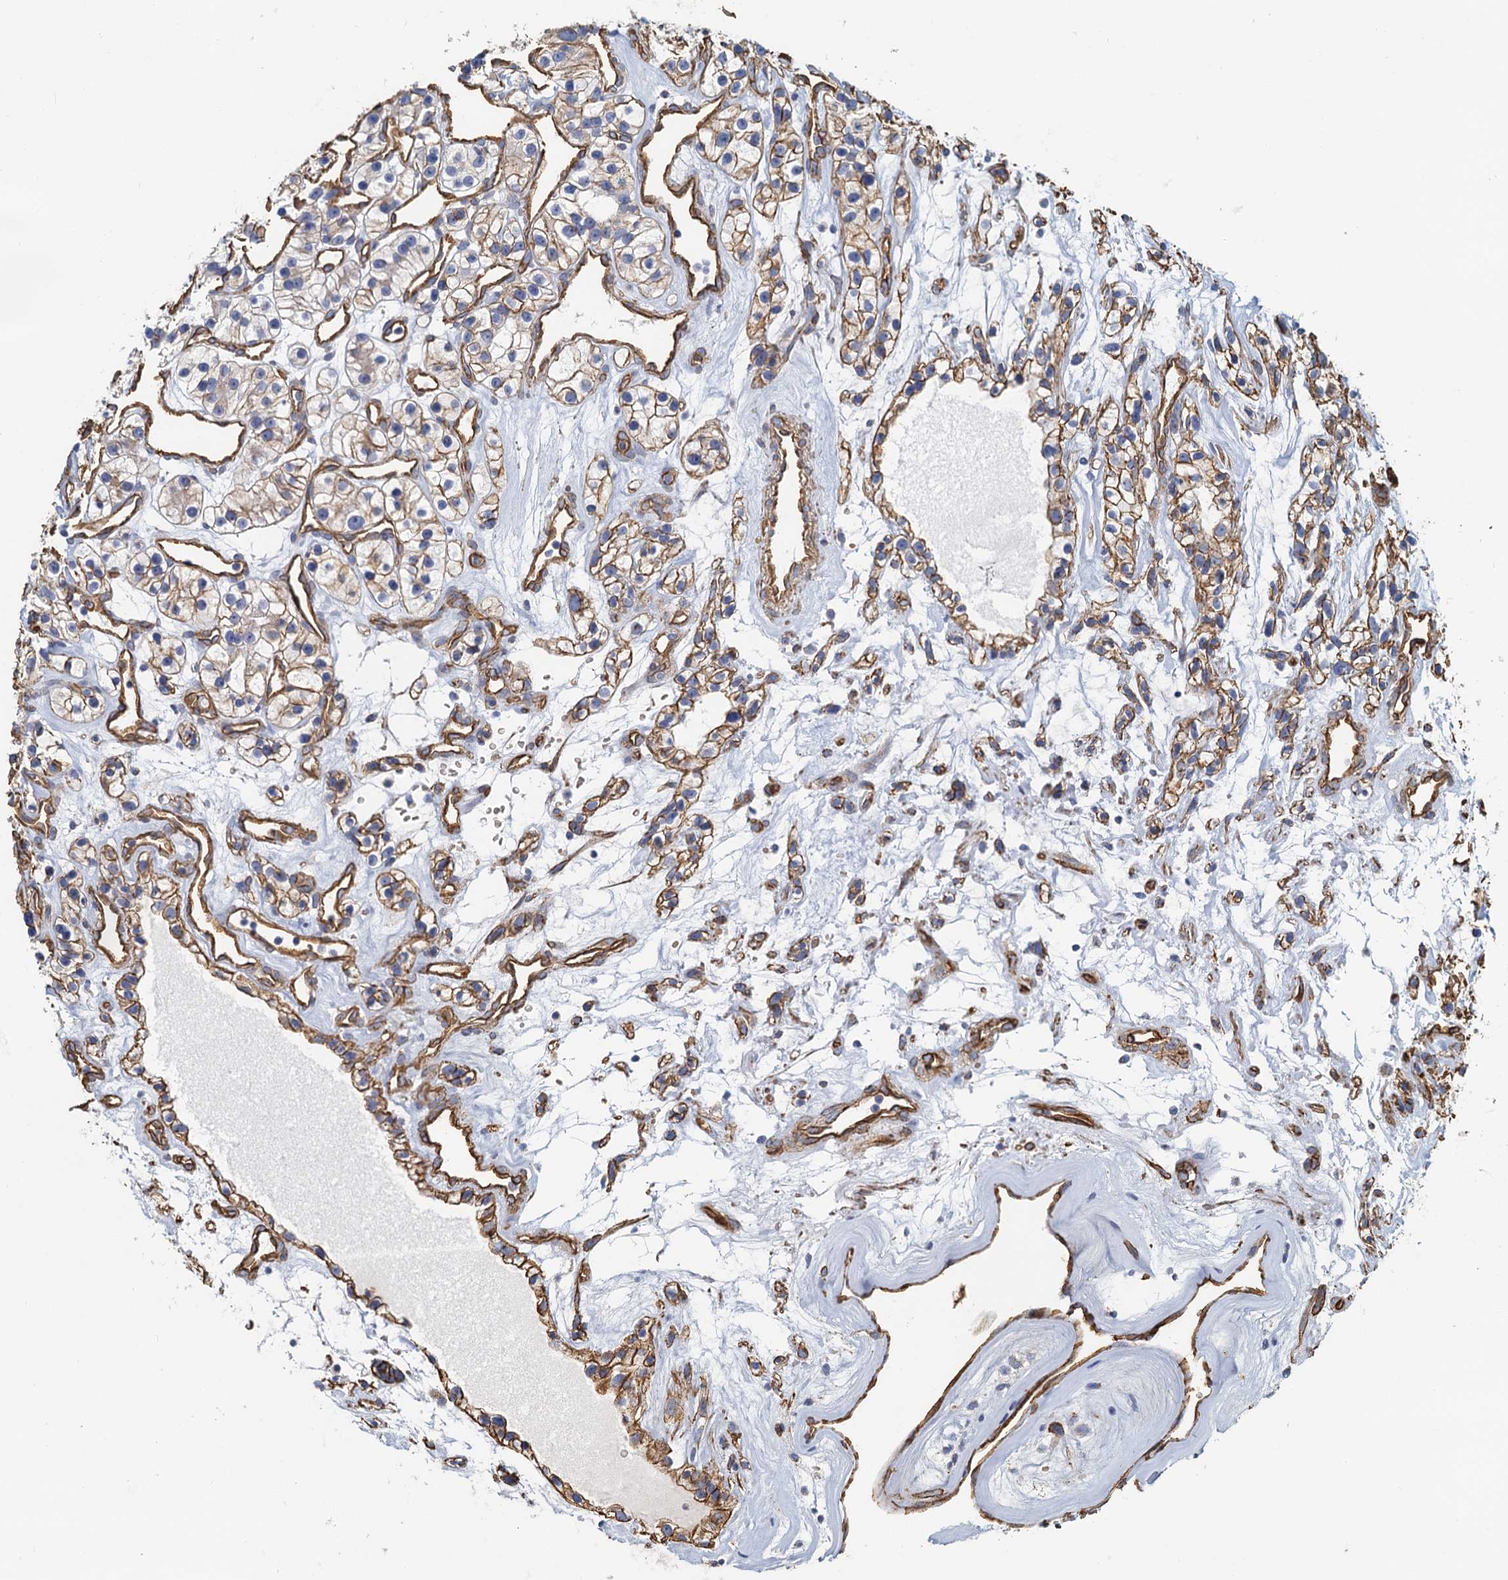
{"staining": {"intensity": "weak", "quantity": "25%-75%", "location": "cytoplasmic/membranous"}, "tissue": "renal cancer", "cell_type": "Tumor cells", "image_type": "cancer", "snomed": [{"axis": "morphology", "description": "Adenocarcinoma, NOS"}, {"axis": "topography", "description": "Kidney"}], "caption": "The micrograph displays staining of renal adenocarcinoma, revealing weak cytoplasmic/membranous protein expression (brown color) within tumor cells. (Brightfield microscopy of DAB IHC at high magnification).", "gene": "DGKG", "patient": {"sex": "female", "age": 57}}